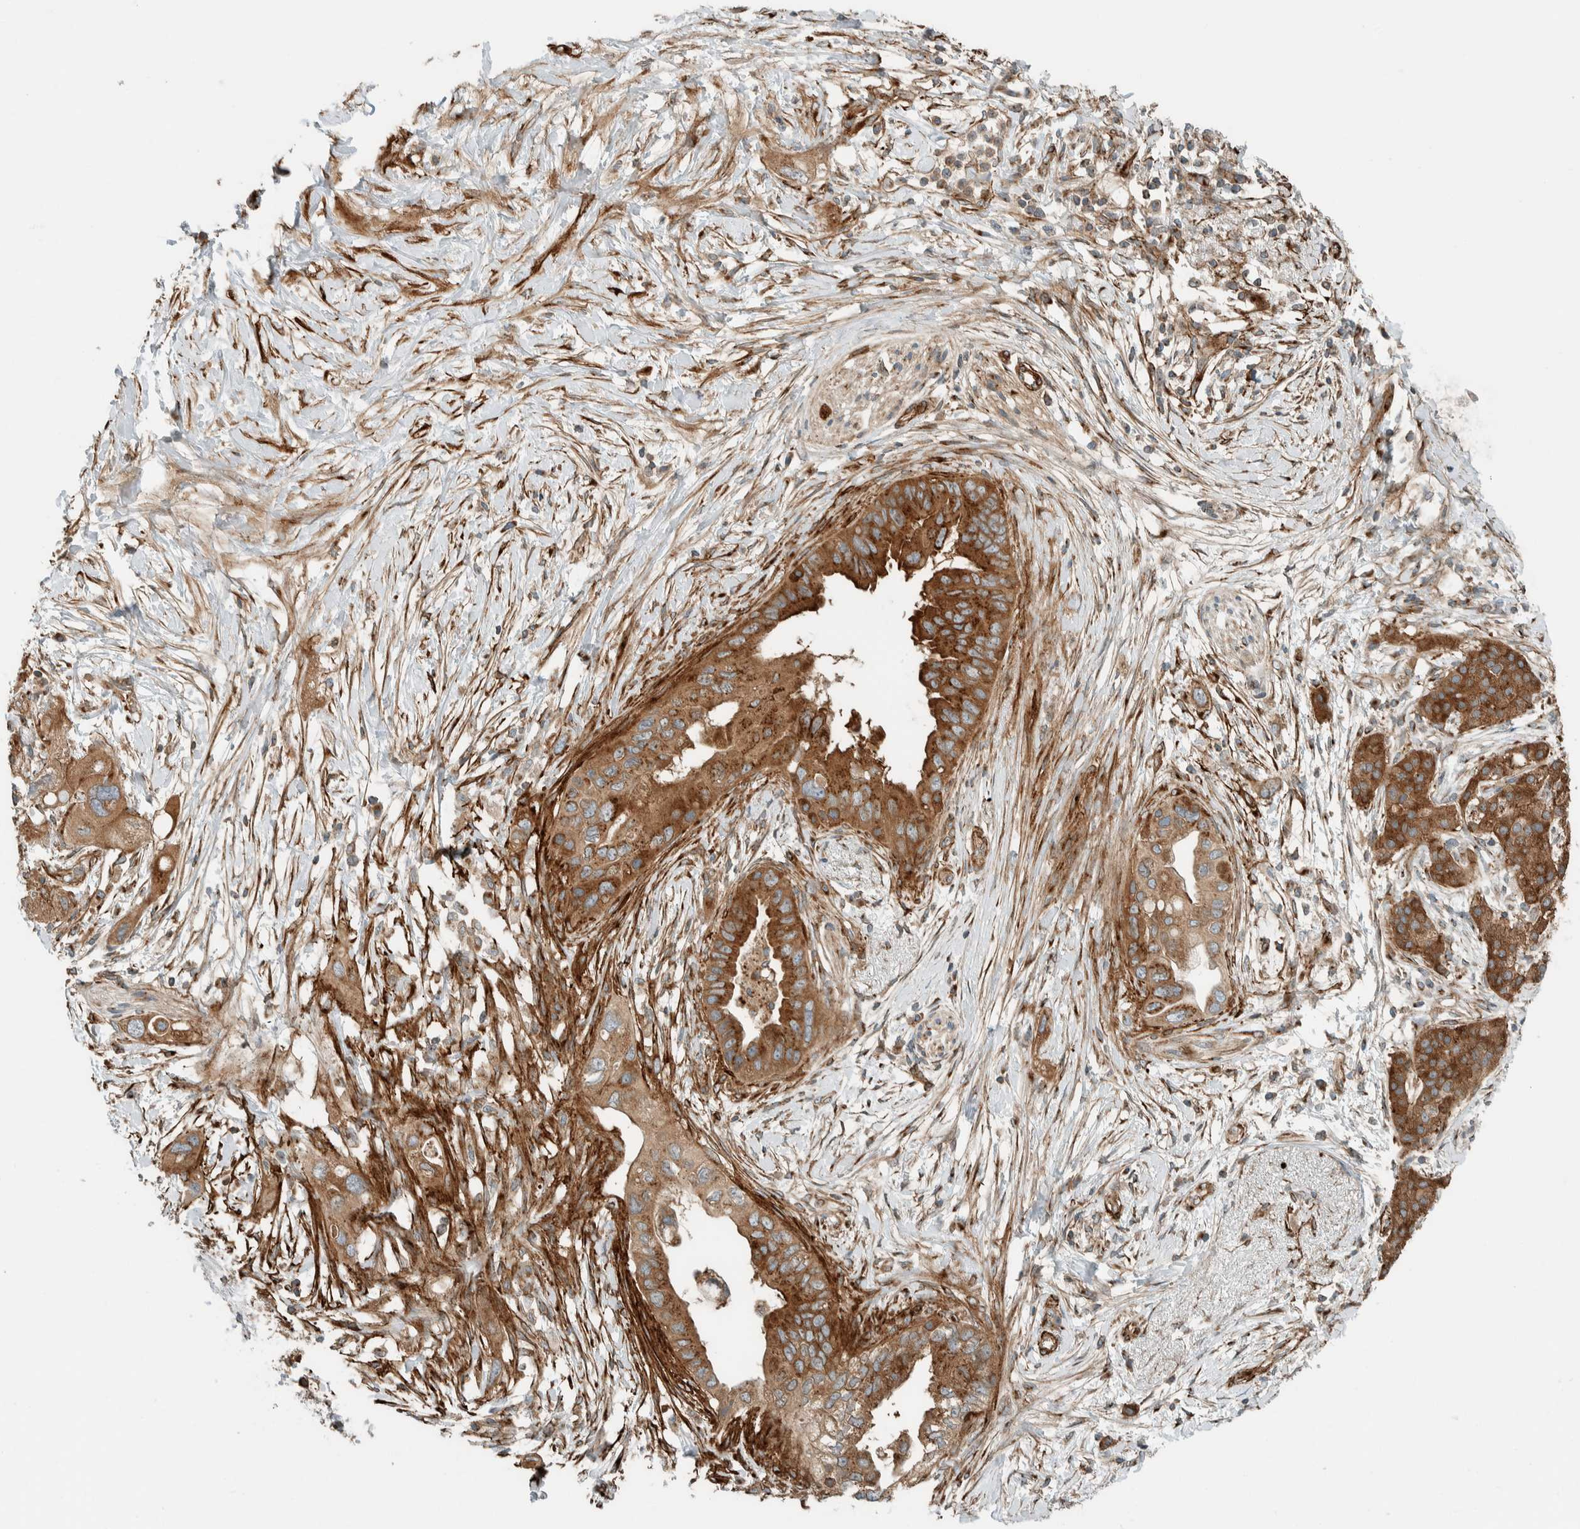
{"staining": {"intensity": "moderate", "quantity": ">75%", "location": "cytoplasmic/membranous"}, "tissue": "pancreatic cancer", "cell_type": "Tumor cells", "image_type": "cancer", "snomed": [{"axis": "morphology", "description": "Adenocarcinoma, NOS"}, {"axis": "topography", "description": "Pancreas"}], "caption": "Immunohistochemical staining of pancreatic cancer (adenocarcinoma) demonstrates medium levels of moderate cytoplasmic/membranous expression in about >75% of tumor cells.", "gene": "EXOC7", "patient": {"sex": "female", "age": 56}}